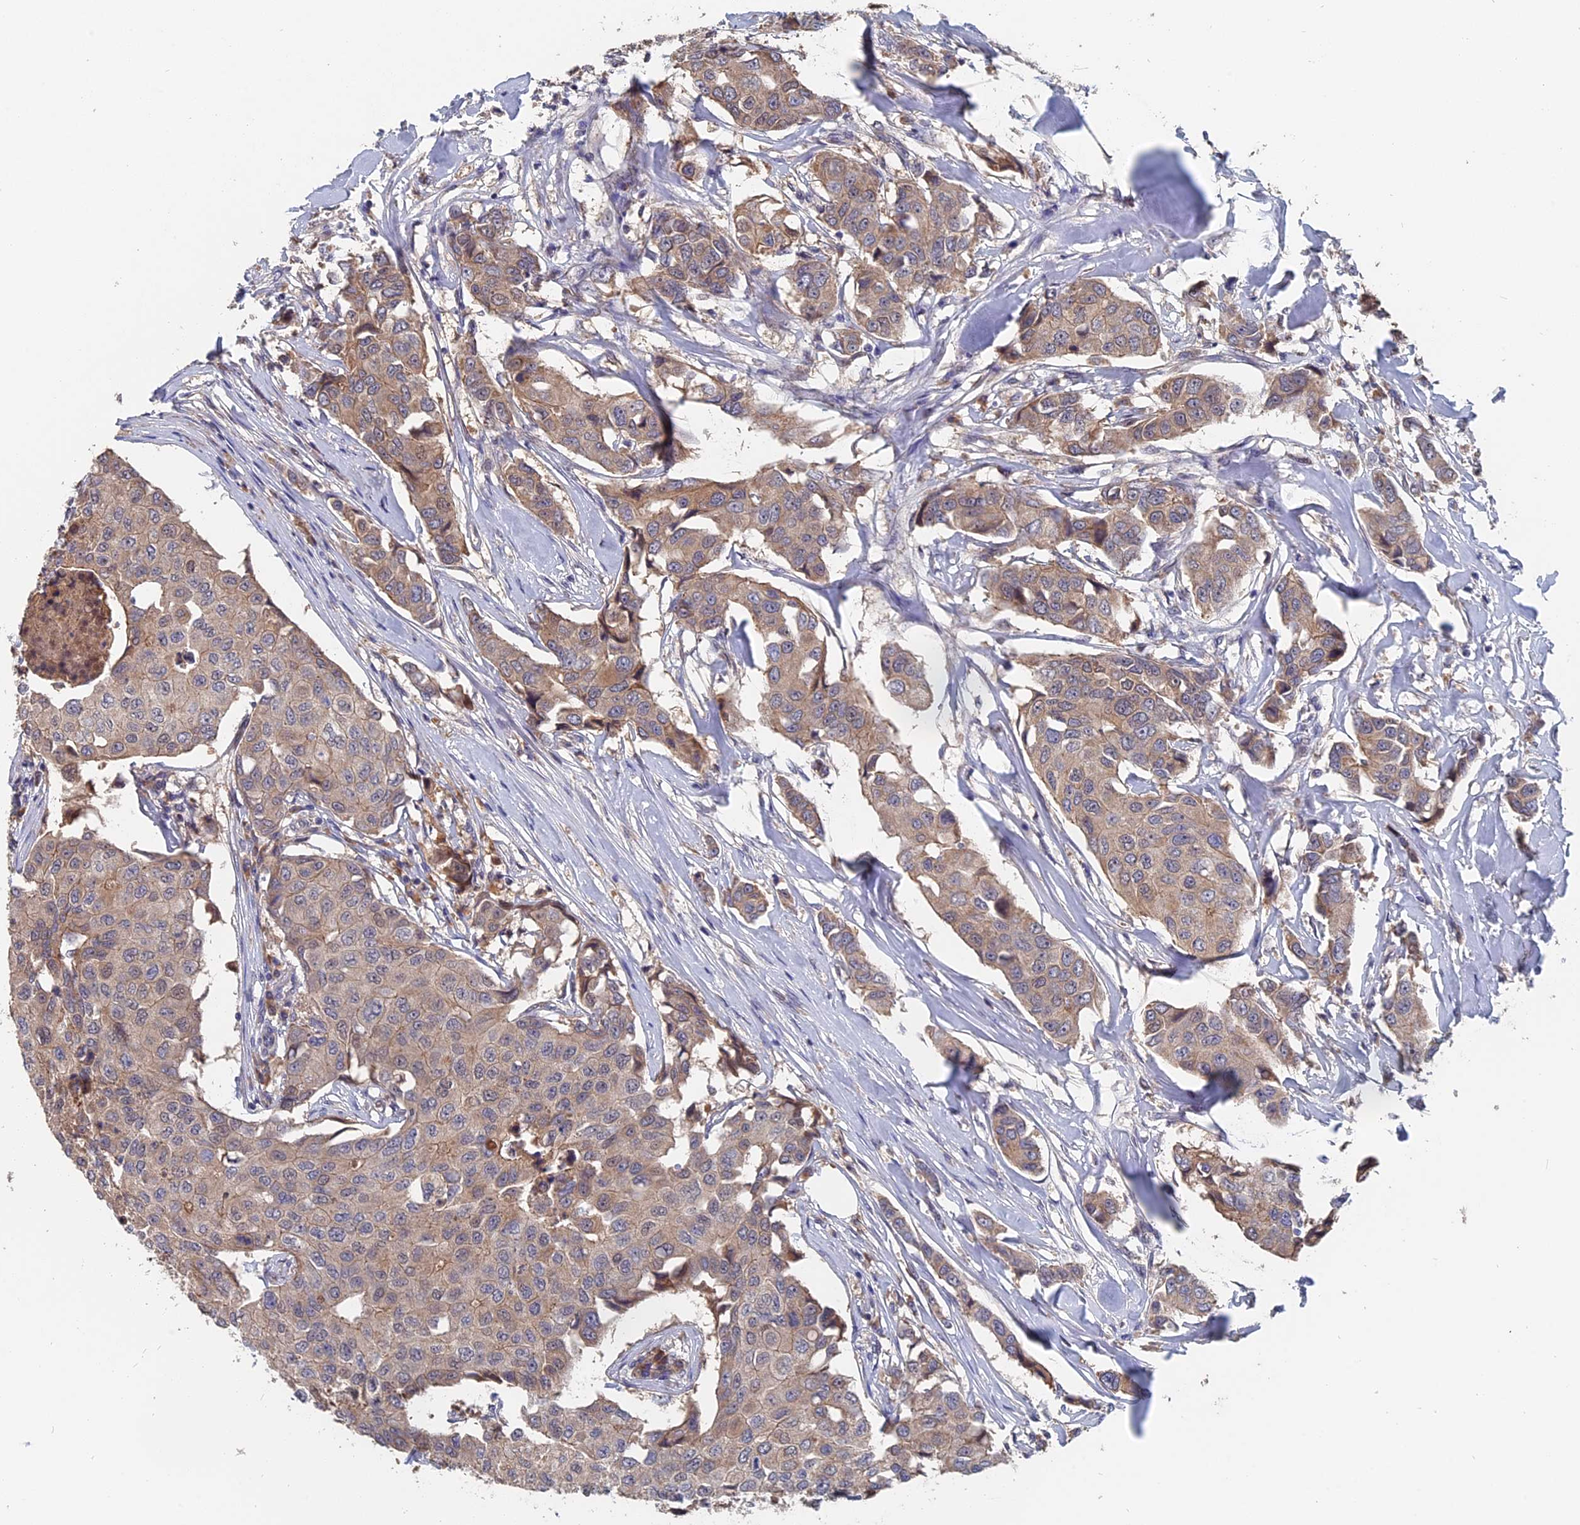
{"staining": {"intensity": "weak", "quantity": "25%-75%", "location": "cytoplasmic/membranous"}, "tissue": "breast cancer", "cell_type": "Tumor cells", "image_type": "cancer", "snomed": [{"axis": "morphology", "description": "Duct carcinoma"}, {"axis": "topography", "description": "Breast"}], "caption": "Immunohistochemistry (IHC) histopathology image of neoplastic tissue: breast invasive ductal carcinoma stained using immunohistochemistry exhibits low levels of weak protein expression localized specifically in the cytoplasmic/membranous of tumor cells, appearing as a cytoplasmic/membranous brown color.", "gene": "SLC33A1", "patient": {"sex": "female", "age": 80}}